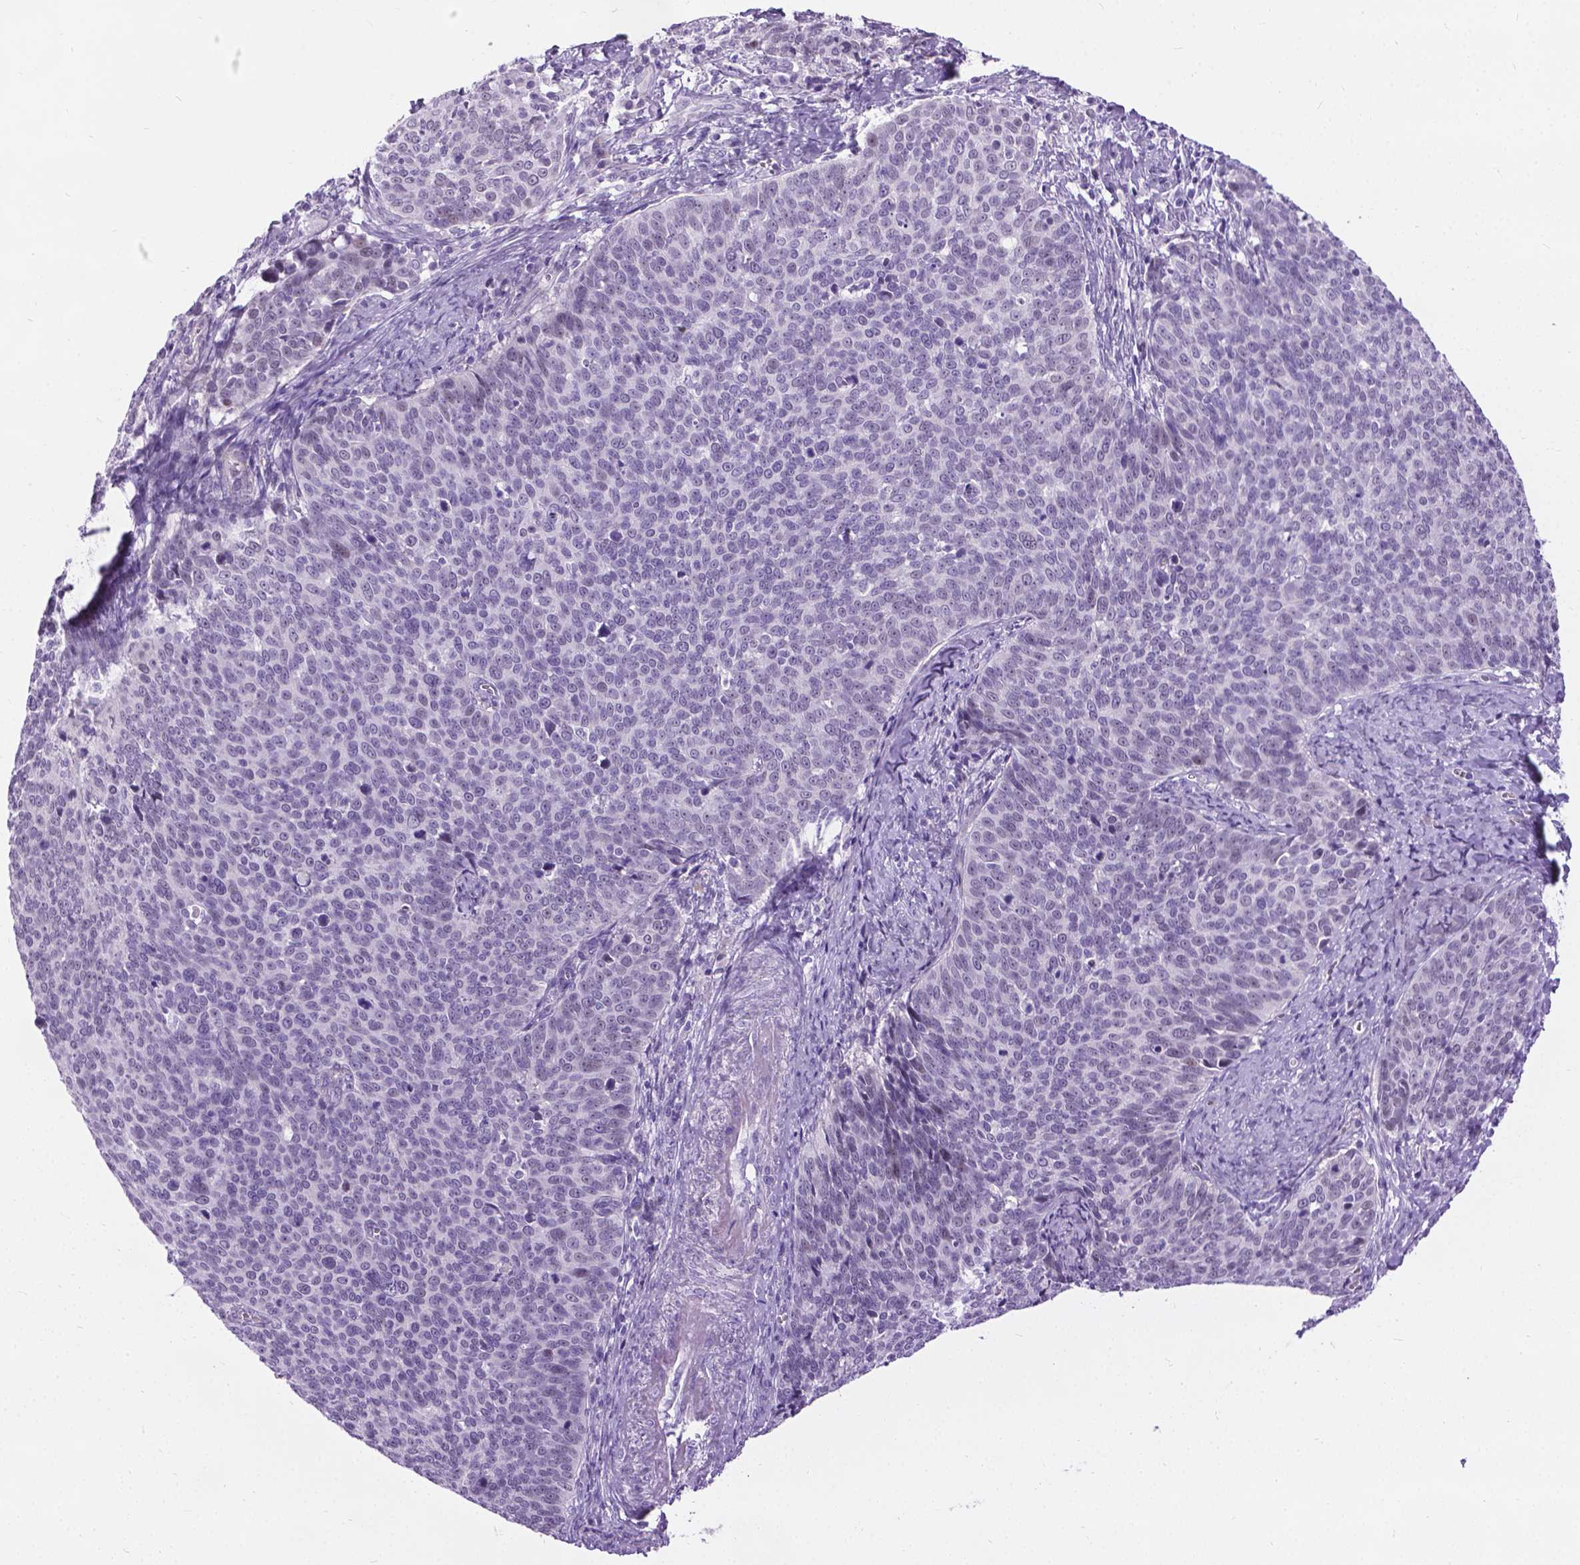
{"staining": {"intensity": "negative", "quantity": "none", "location": "none"}, "tissue": "cervical cancer", "cell_type": "Tumor cells", "image_type": "cancer", "snomed": [{"axis": "morphology", "description": "Normal tissue, NOS"}, {"axis": "morphology", "description": "Squamous cell carcinoma, NOS"}, {"axis": "topography", "description": "Cervix"}], "caption": "A high-resolution image shows immunohistochemistry staining of cervical squamous cell carcinoma, which reveals no significant expression in tumor cells.", "gene": "PROB1", "patient": {"sex": "female", "age": 39}}